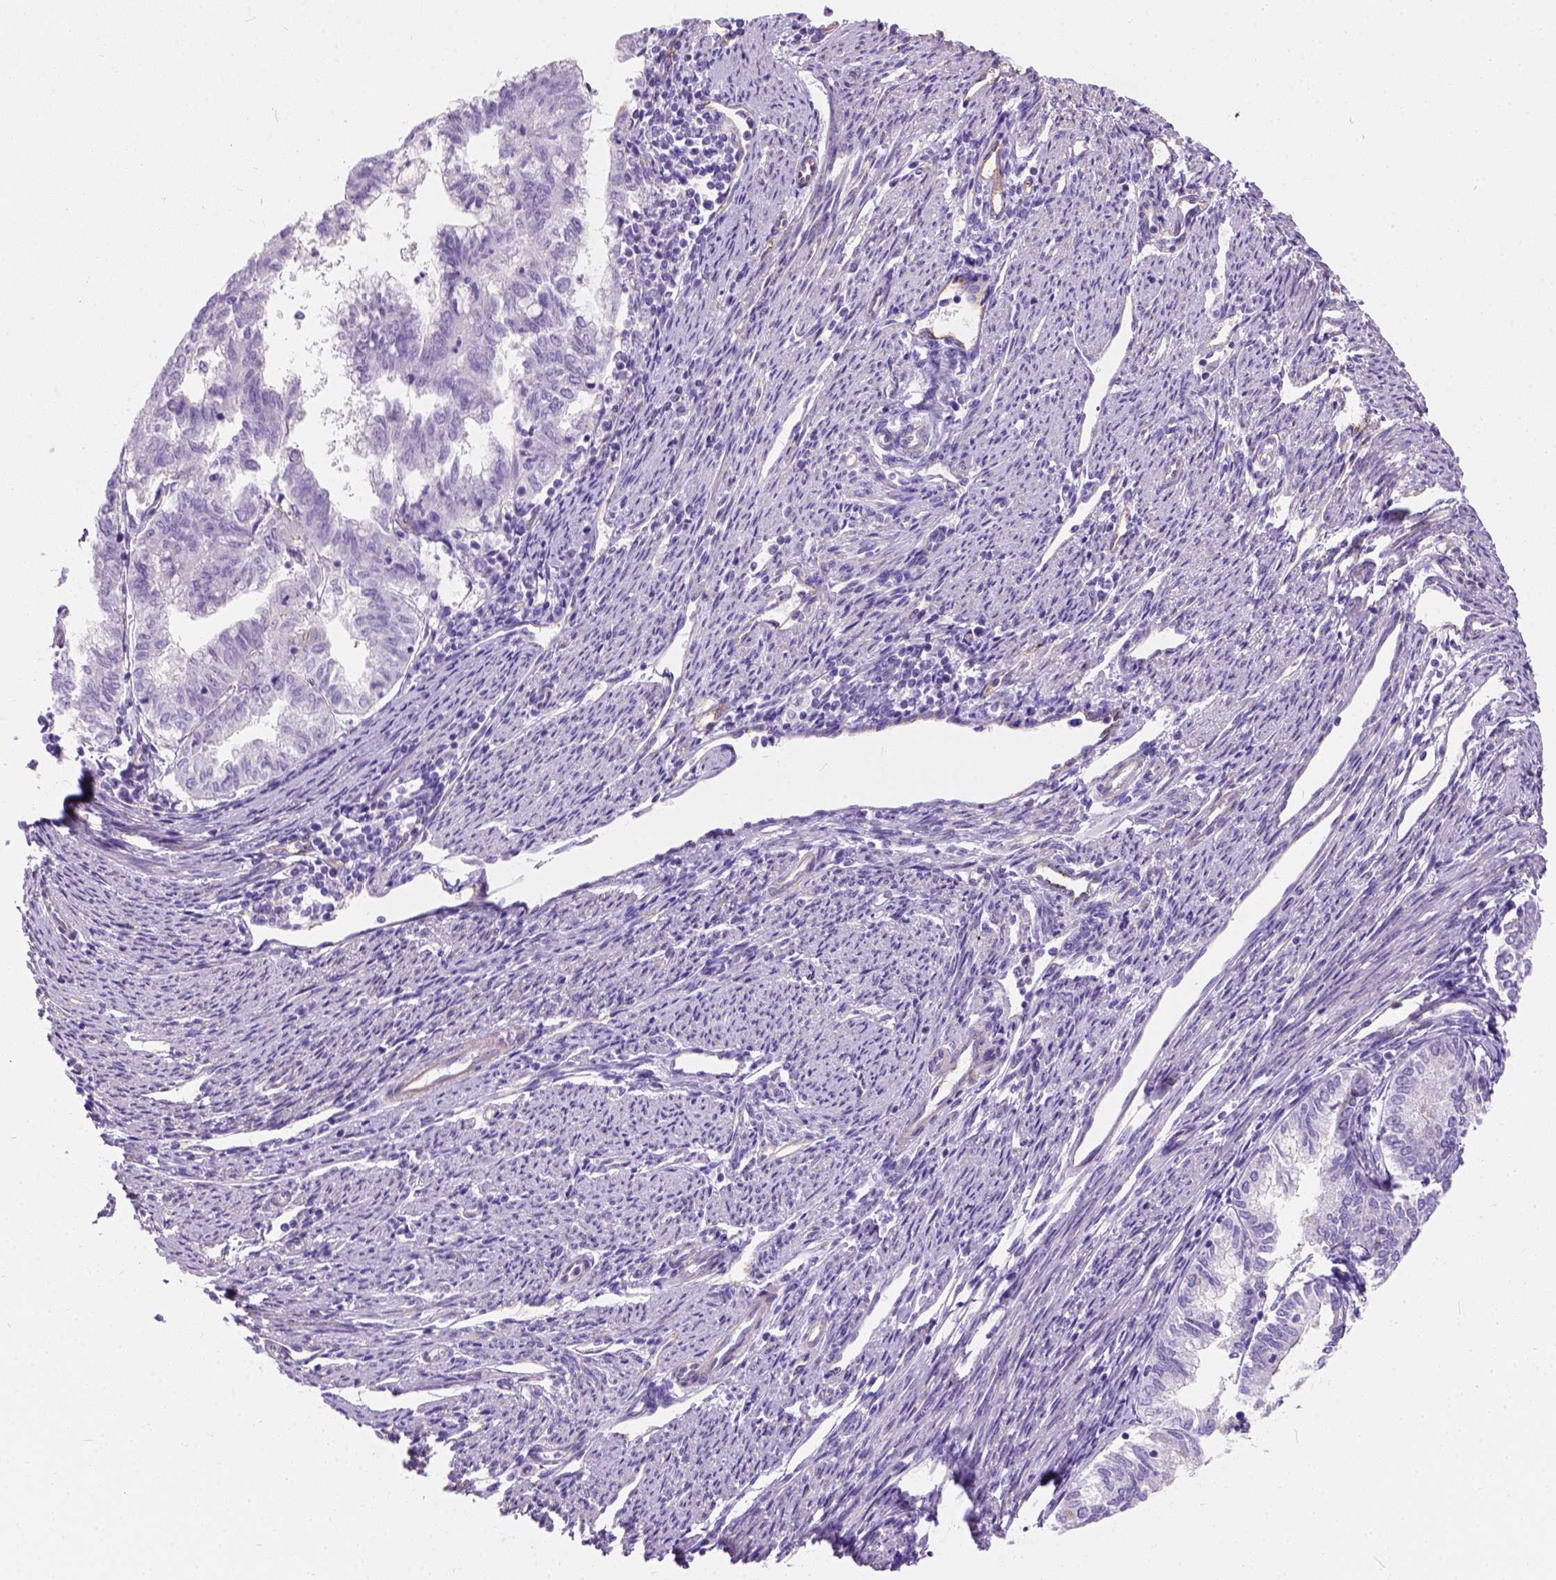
{"staining": {"intensity": "negative", "quantity": "none", "location": "none"}, "tissue": "endometrial cancer", "cell_type": "Tumor cells", "image_type": "cancer", "snomed": [{"axis": "morphology", "description": "Adenocarcinoma, NOS"}, {"axis": "topography", "description": "Endometrium"}], "caption": "Endometrial cancer (adenocarcinoma) was stained to show a protein in brown. There is no significant expression in tumor cells.", "gene": "PHF7", "patient": {"sex": "female", "age": 79}}